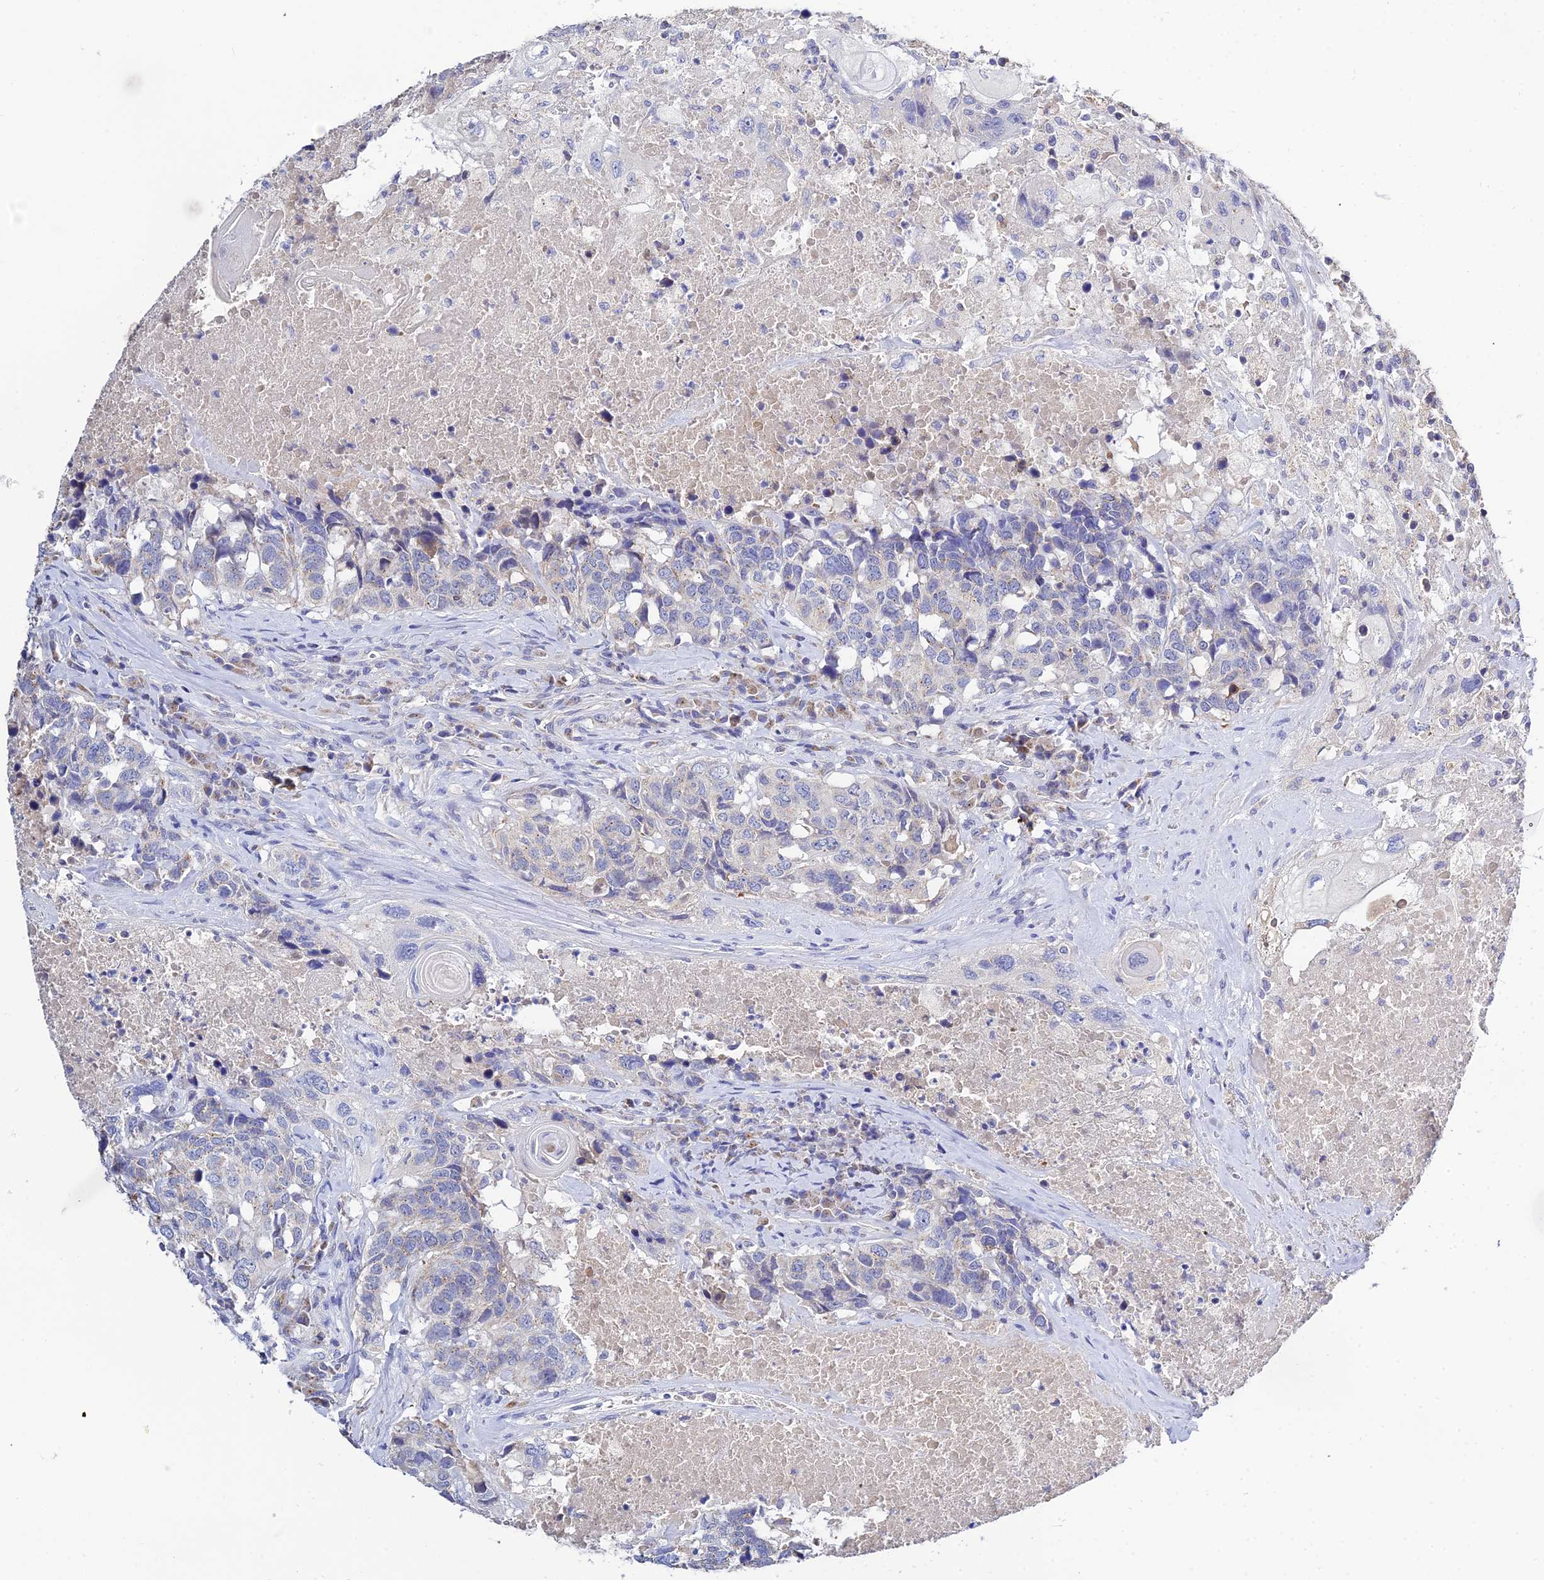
{"staining": {"intensity": "weak", "quantity": "<25%", "location": "cytoplasmic/membranous"}, "tissue": "head and neck cancer", "cell_type": "Tumor cells", "image_type": "cancer", "snomed": [{"axis": "morphology", "description": "Squamous cell carcinoma, NOS"}, {"axis": "topography", "description": "Head-Neck"}], "caption": "Human head and neck squamous cell carcinoma stained for a protein using immunohistochemistry exhibits no staining in tumor cells.", "gene": "ZXDA", "patient": {"sex": "male", "age": 66}}